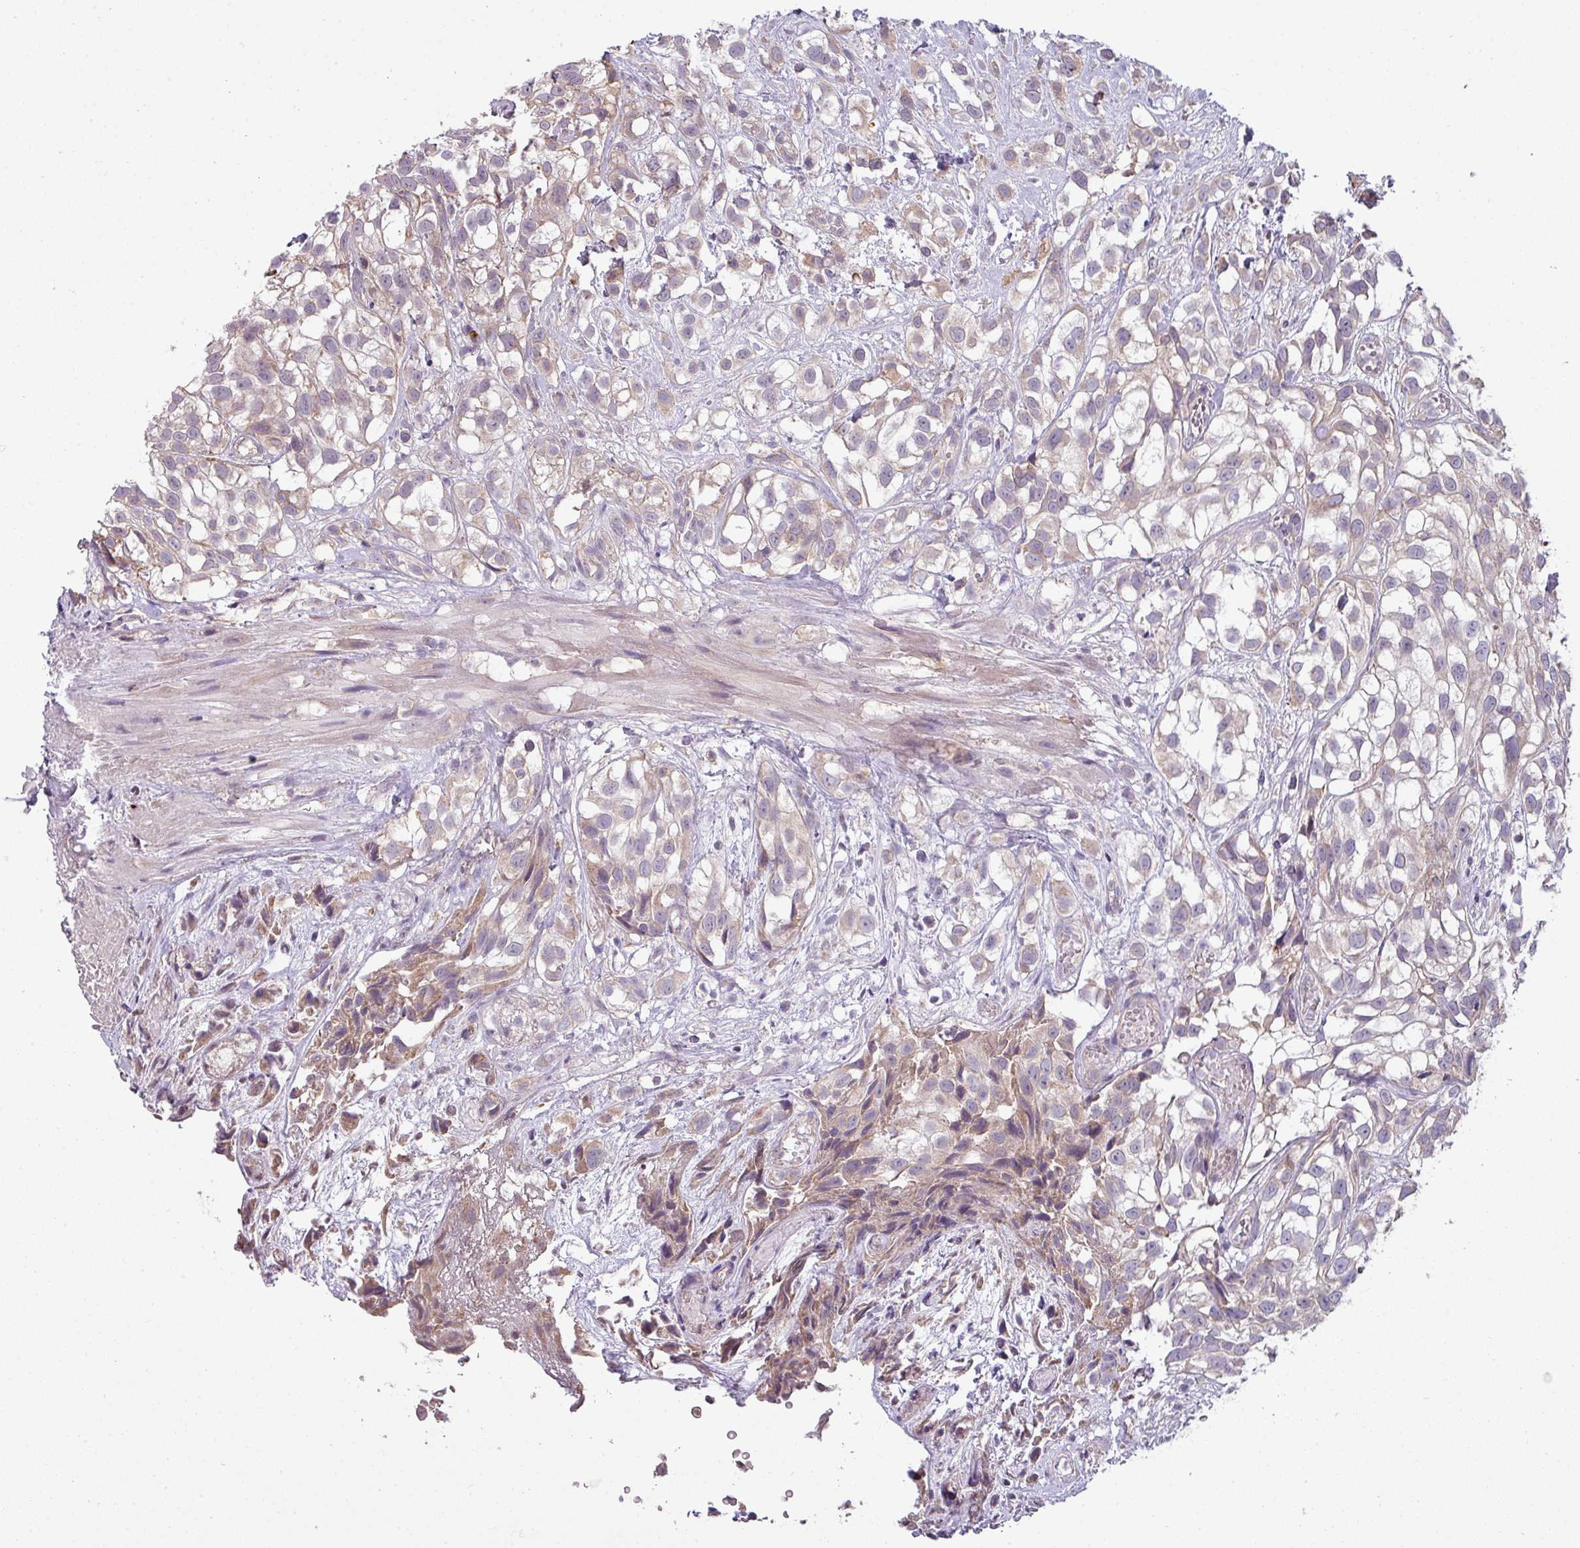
{"staining": {"intensity": "weak", "quantity": "<25%", "location": "cytoplasmic/membranous"}, "tissue": "urothelial cancer", "cell_type": "Tumor cells", "image_type": "cancer", "snomed": [{"axis": "morphology", "description": "Urothelial carcinoma, High grade"}, {"axis": "topography", "description": "Urinary bladder"}], "caption": "Immunohistochemistry (IHC) image of neoplastic tissue: urothelial cancer stained with DAB (3,3'-diaminobenzidine) exhibits no significant protein staining in tumor cells.", "gene": "LRRC9", "patient": {"sex": "male", "age": 56}}